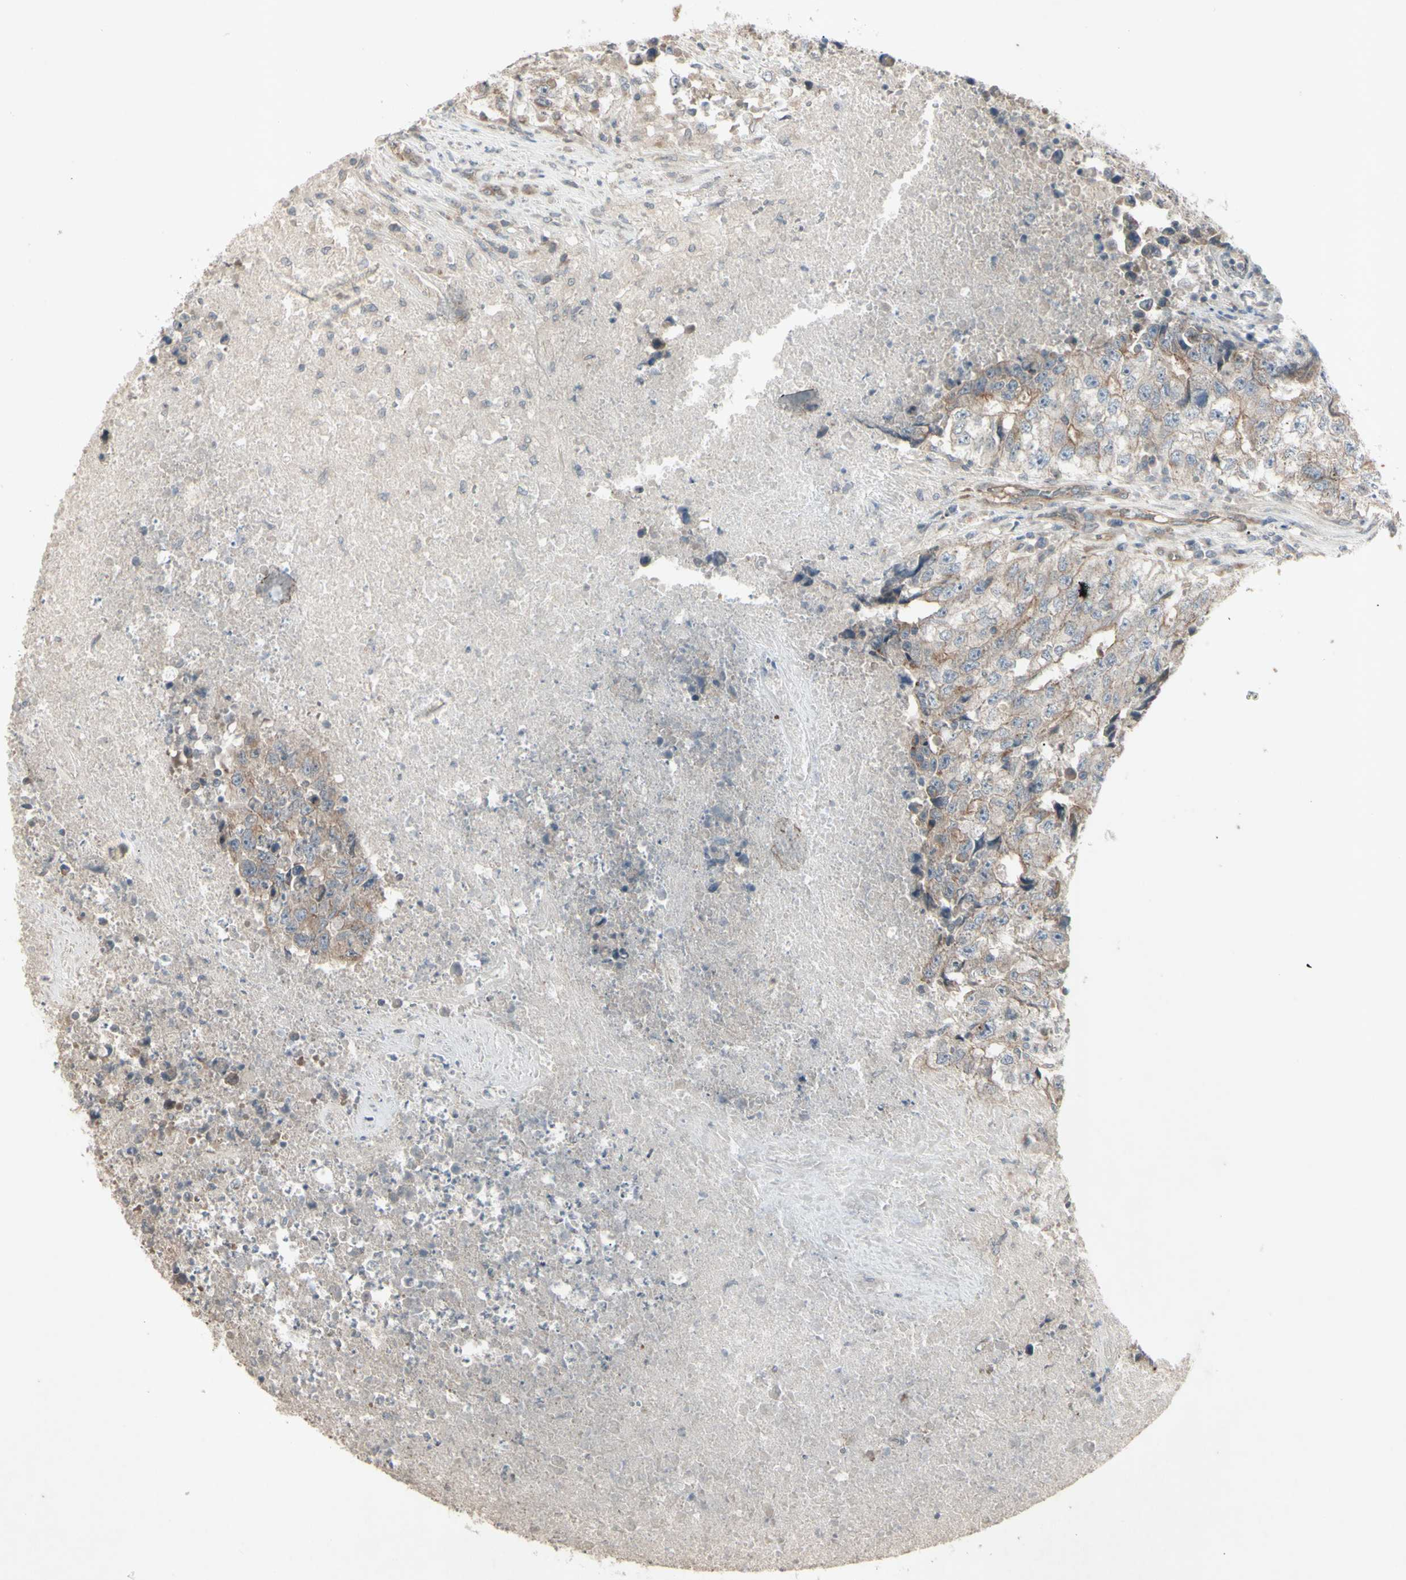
{"staining": {"intensity": "weak", "quantity": ">75%", "location": "cytoplasmic/membranous"}, "tissue": "testis cancer", "cell_type": "Tumor cells", "image_type": "cancer", "snomed": [{"axis": "morphology", "description": "Necrosis, NOS"}, {"axis": "morphology", "description": "Carcinoma, Embryonal, NOS"}, {"axis": "topography", "description": "Testis"}], "caption": "Embryonal carcinoma (testis) stained for a protein (brown) displays weak cytoplasmic/membranous positive positivity in about >75% of tumor cells.", "gene": "JAG1", "patient": {"sex": "male", "age": 19}}